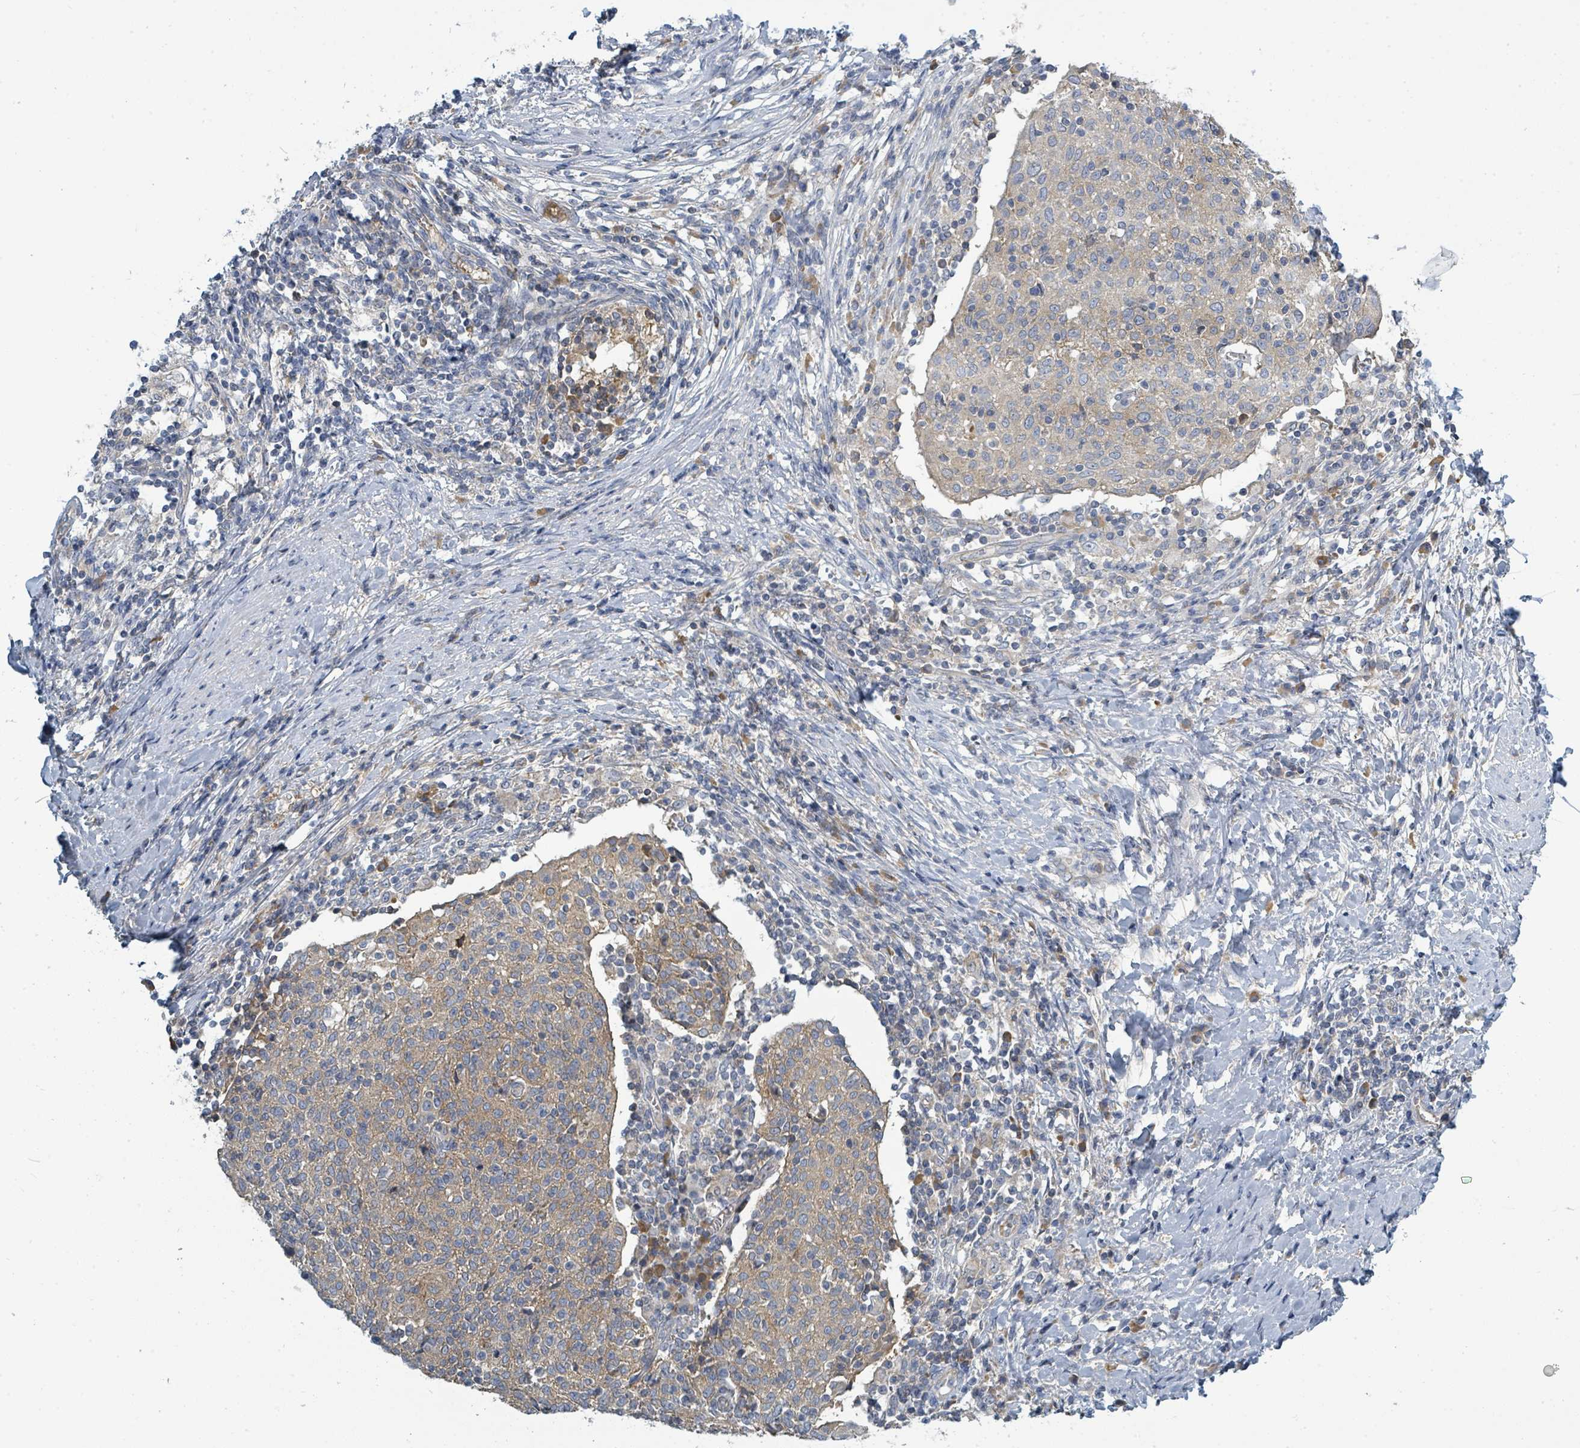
{"staining": {"intensity": "weak", "quantity": "<25%", "location": "cytoplasmic/membranous"}, "tissue": "cervical cancer", "cell_type": "Tumor cells", "image_type": "cancer", "snomed": [{"axis": "morphology", "description": "Squamous cell carcinoma, NOS"}, {"axis": "topography", "description": "Cervix"}], "caption": "A micrograph of squamous cell carcinoma (cervical) stained for a protein displays no brown staining in tumor cells.", "gene": "SLC25A23", "patient": {"sex": "female", "age": 52}}